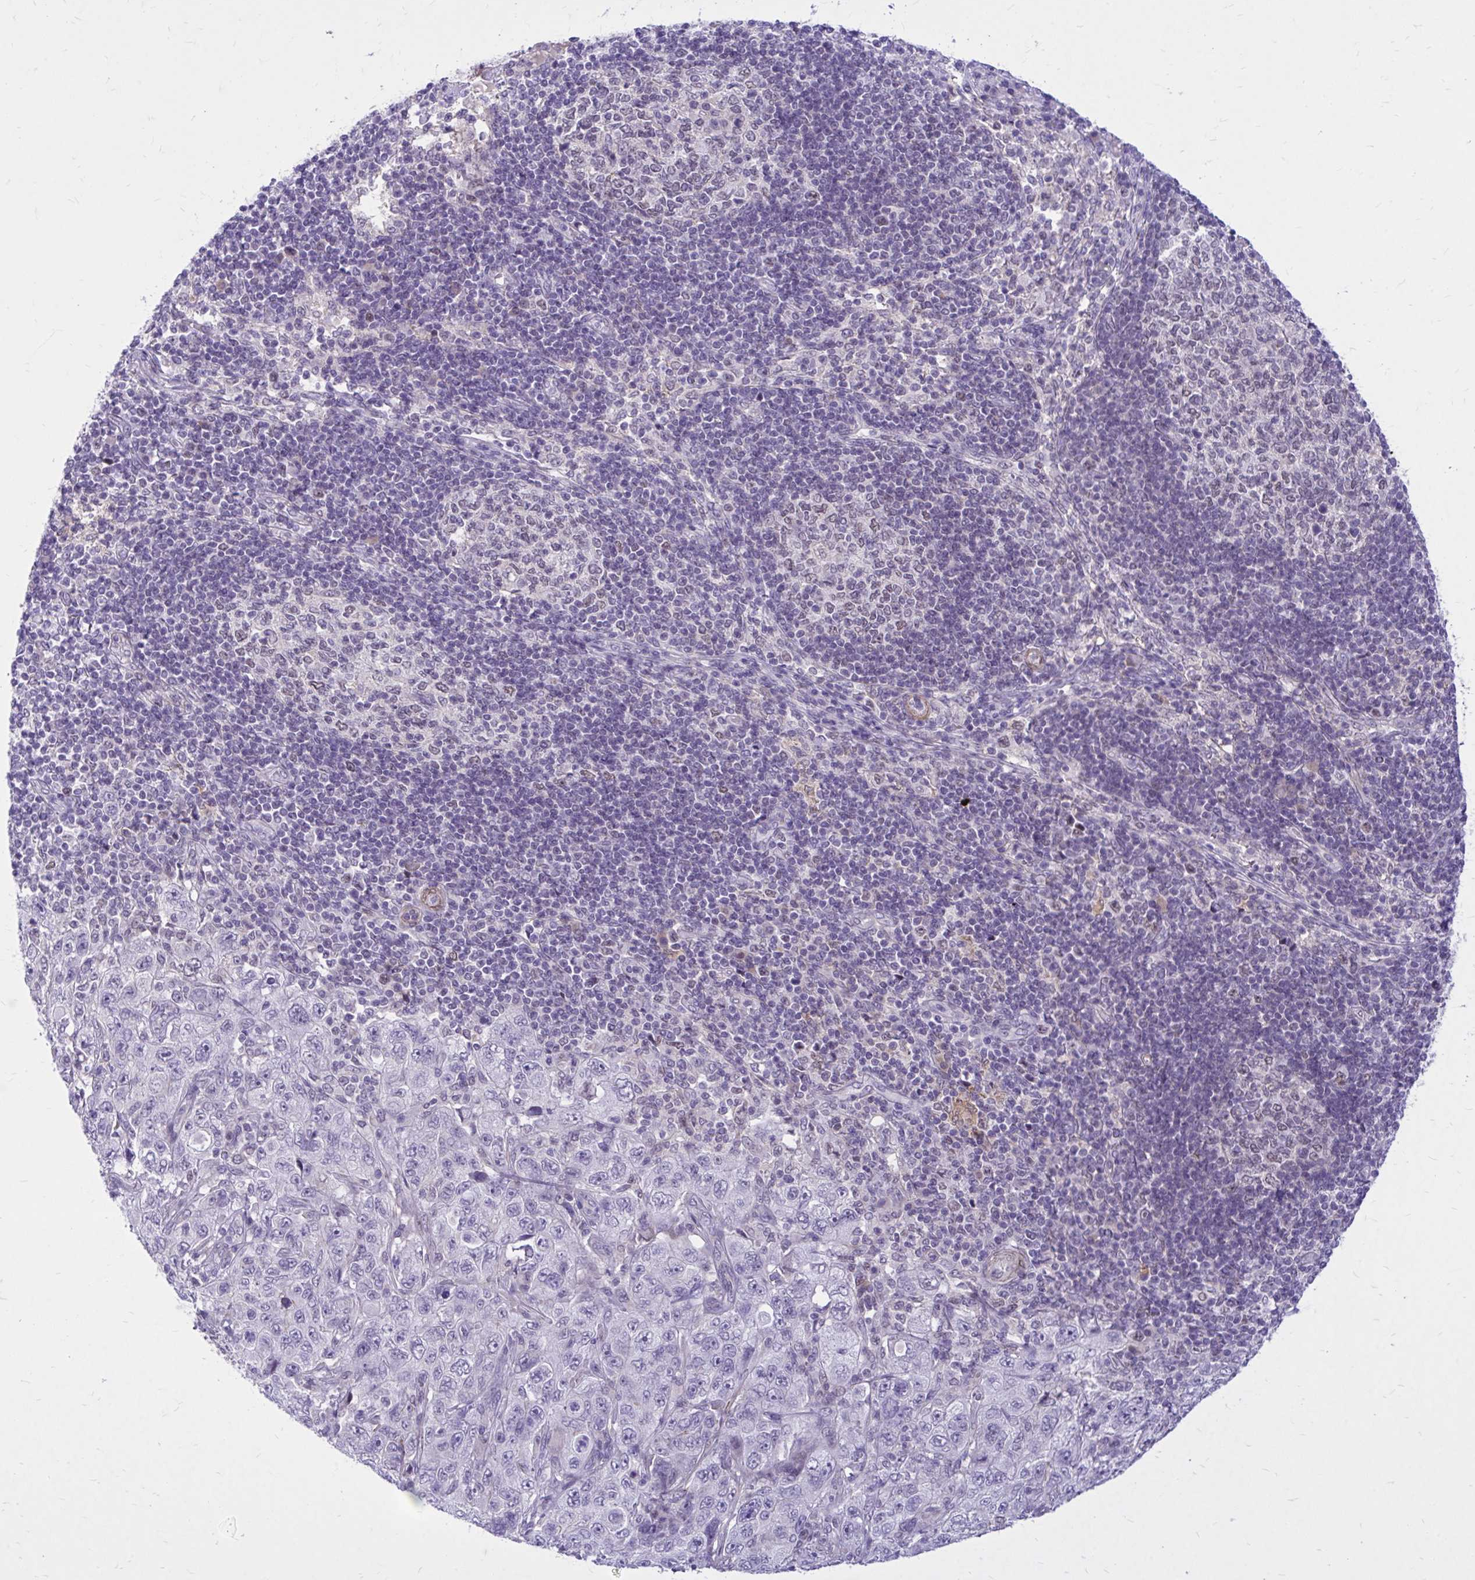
{"staining": {"intensity": "negative", "quantity": "none", "location": "none"}, "tissue": "pancreatic cancer", "cell_type": "Tumor cells", "image_type": "cancer", "snomed": [{"axis": "morphology", "description": "Adenocarcinoma, NOS"}, {"axis": "topography", "description": "Pancreas"}], "caption": "DAB (3,3'-diaminobenzidine) immunohistochemical staining of pancreatic cancer reveals no significant expression in tumor cells. (DAB immunohistochemistry (IHC) with hematoxylin counter stain).", "gene": "ZBTB25", "patient": {"sex": "male", "age": 68}}